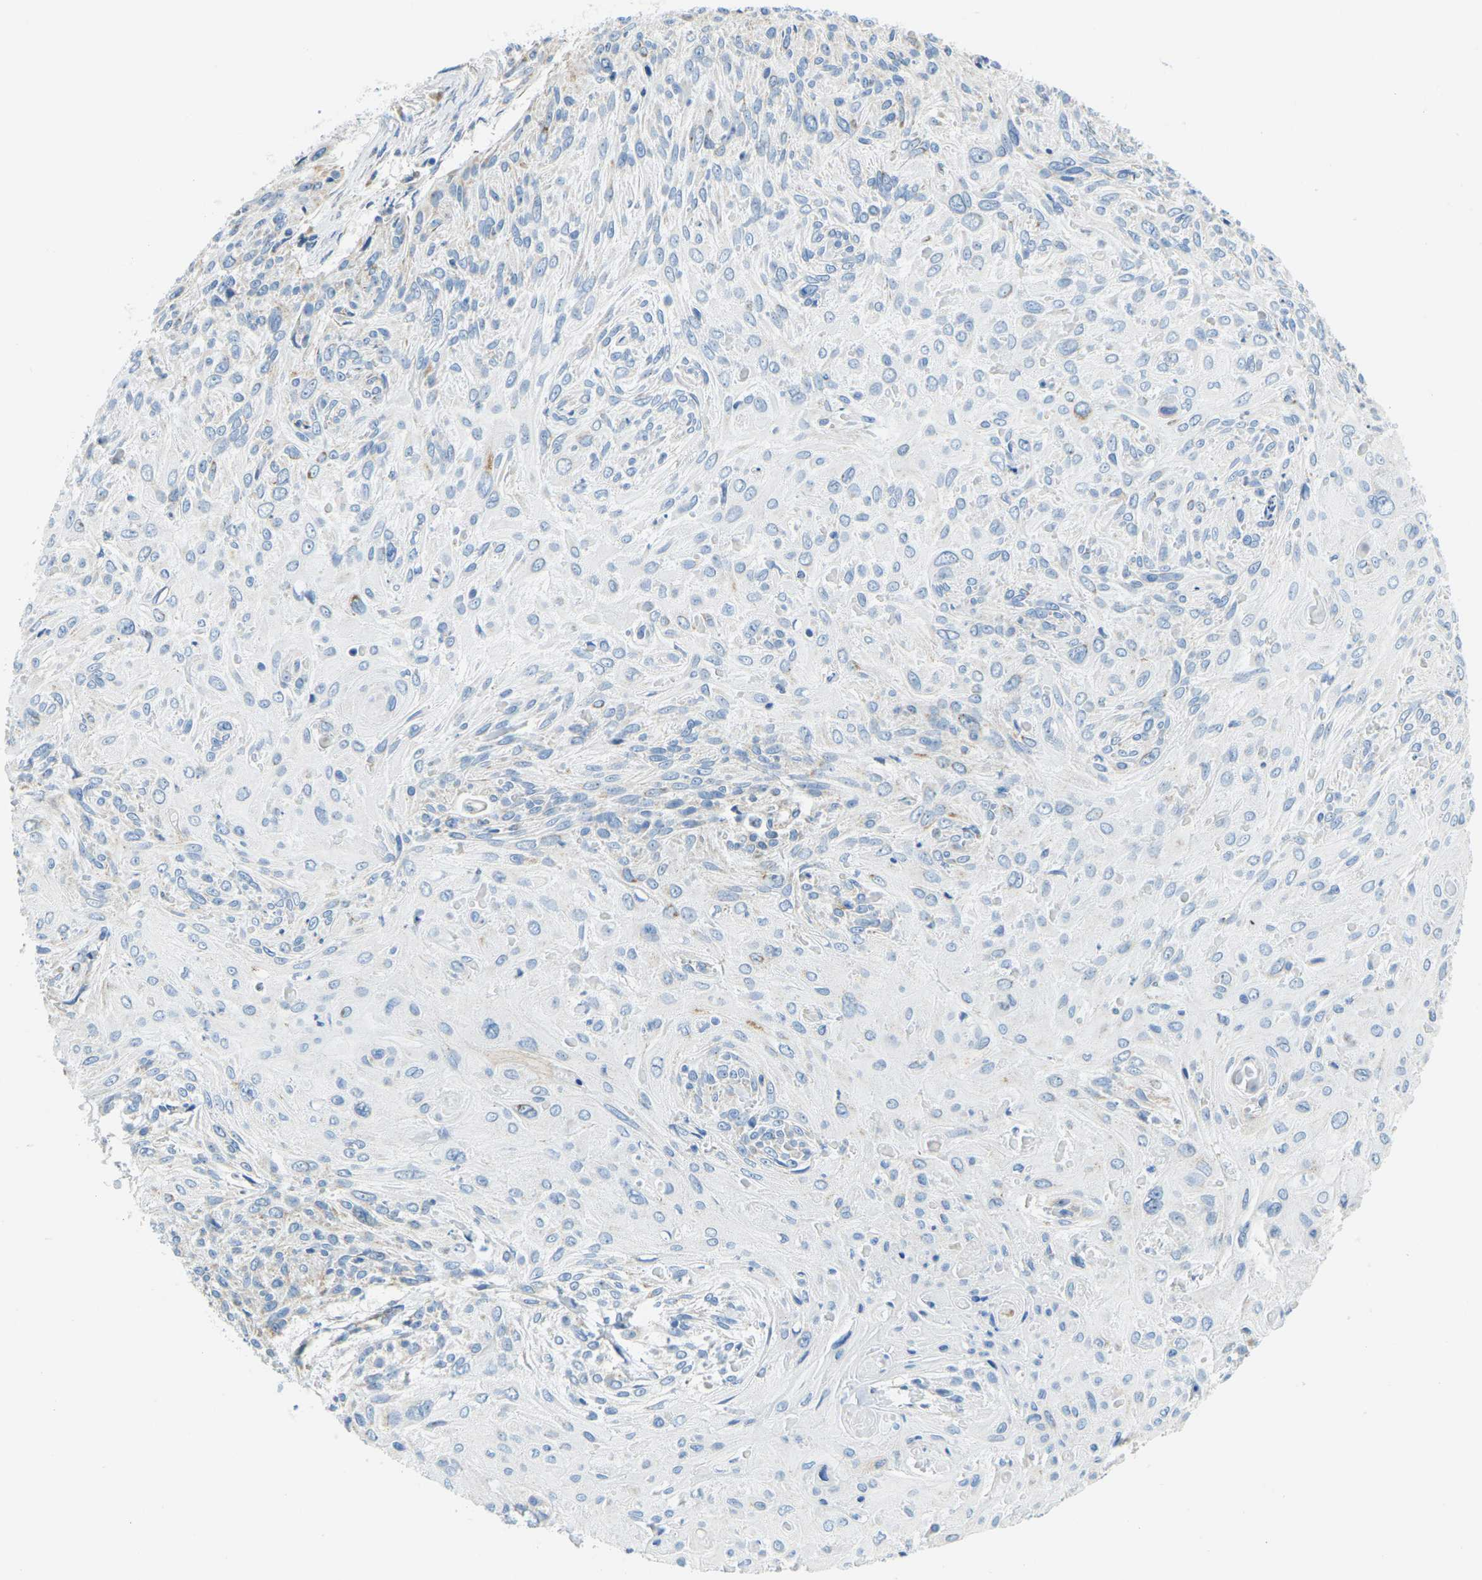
{"staining": {"intensity": "negative", "quantity": "none", "location": "none"}, "tissue": "cervical cancer", "cell_type": "Tumor cells", "image_type": "cancer", "snomed": [{"axis": "morphology", "description": "Squamous cell carcinoma, NOS"}, {"axis": "topography", "description": "Cervix"}], "caption": "Cervical cancer was stained to show a protein in brown. There is no significant expression in tumor cells.", "gene": "GDA", "patient": {"sex": "female", "age": 51}}